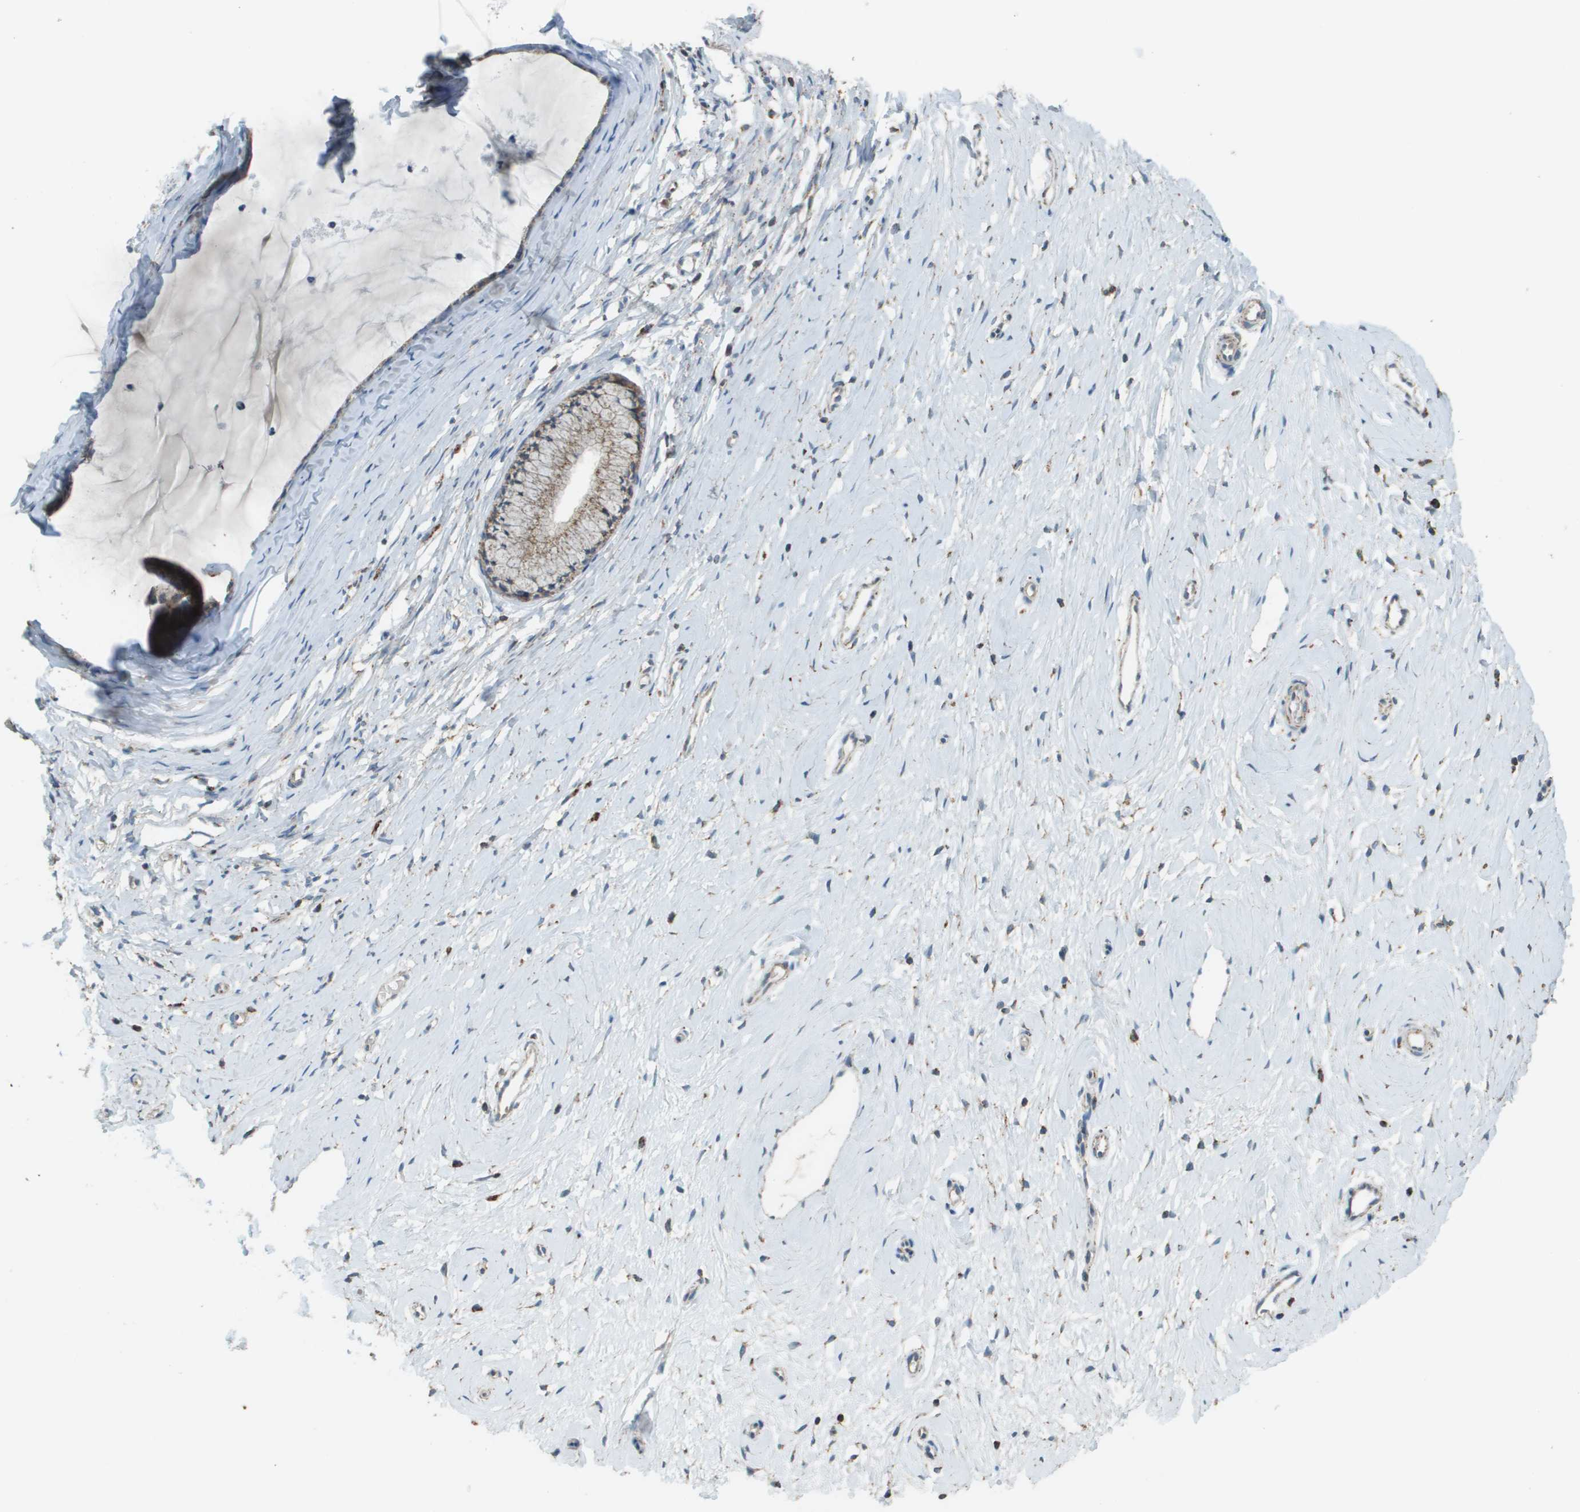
{"staining": {"intensity": "weak", "quantity": "<25%", "location": "cytoplasmic/membranous"}, "tissue": "cervix", "cell_type": "Glandular cells", "image_type": "normal", "snomed": [{"axis": "morphology", "description": "Normal tissue, NOS"}, {"axis": "topography", "description": "Cervix"}], "caption": "Glandular cells show no significant positivity in unremarkable cervix. (Stains: DAB (3,3'-diaminobenzidine) immunohistochemistry (IHC) with hematoxylin counter stain, Microscopy: brightfield microscopy at high magnification).", "gene": "FH", "patient": {"sex": "female", "age": 39}}